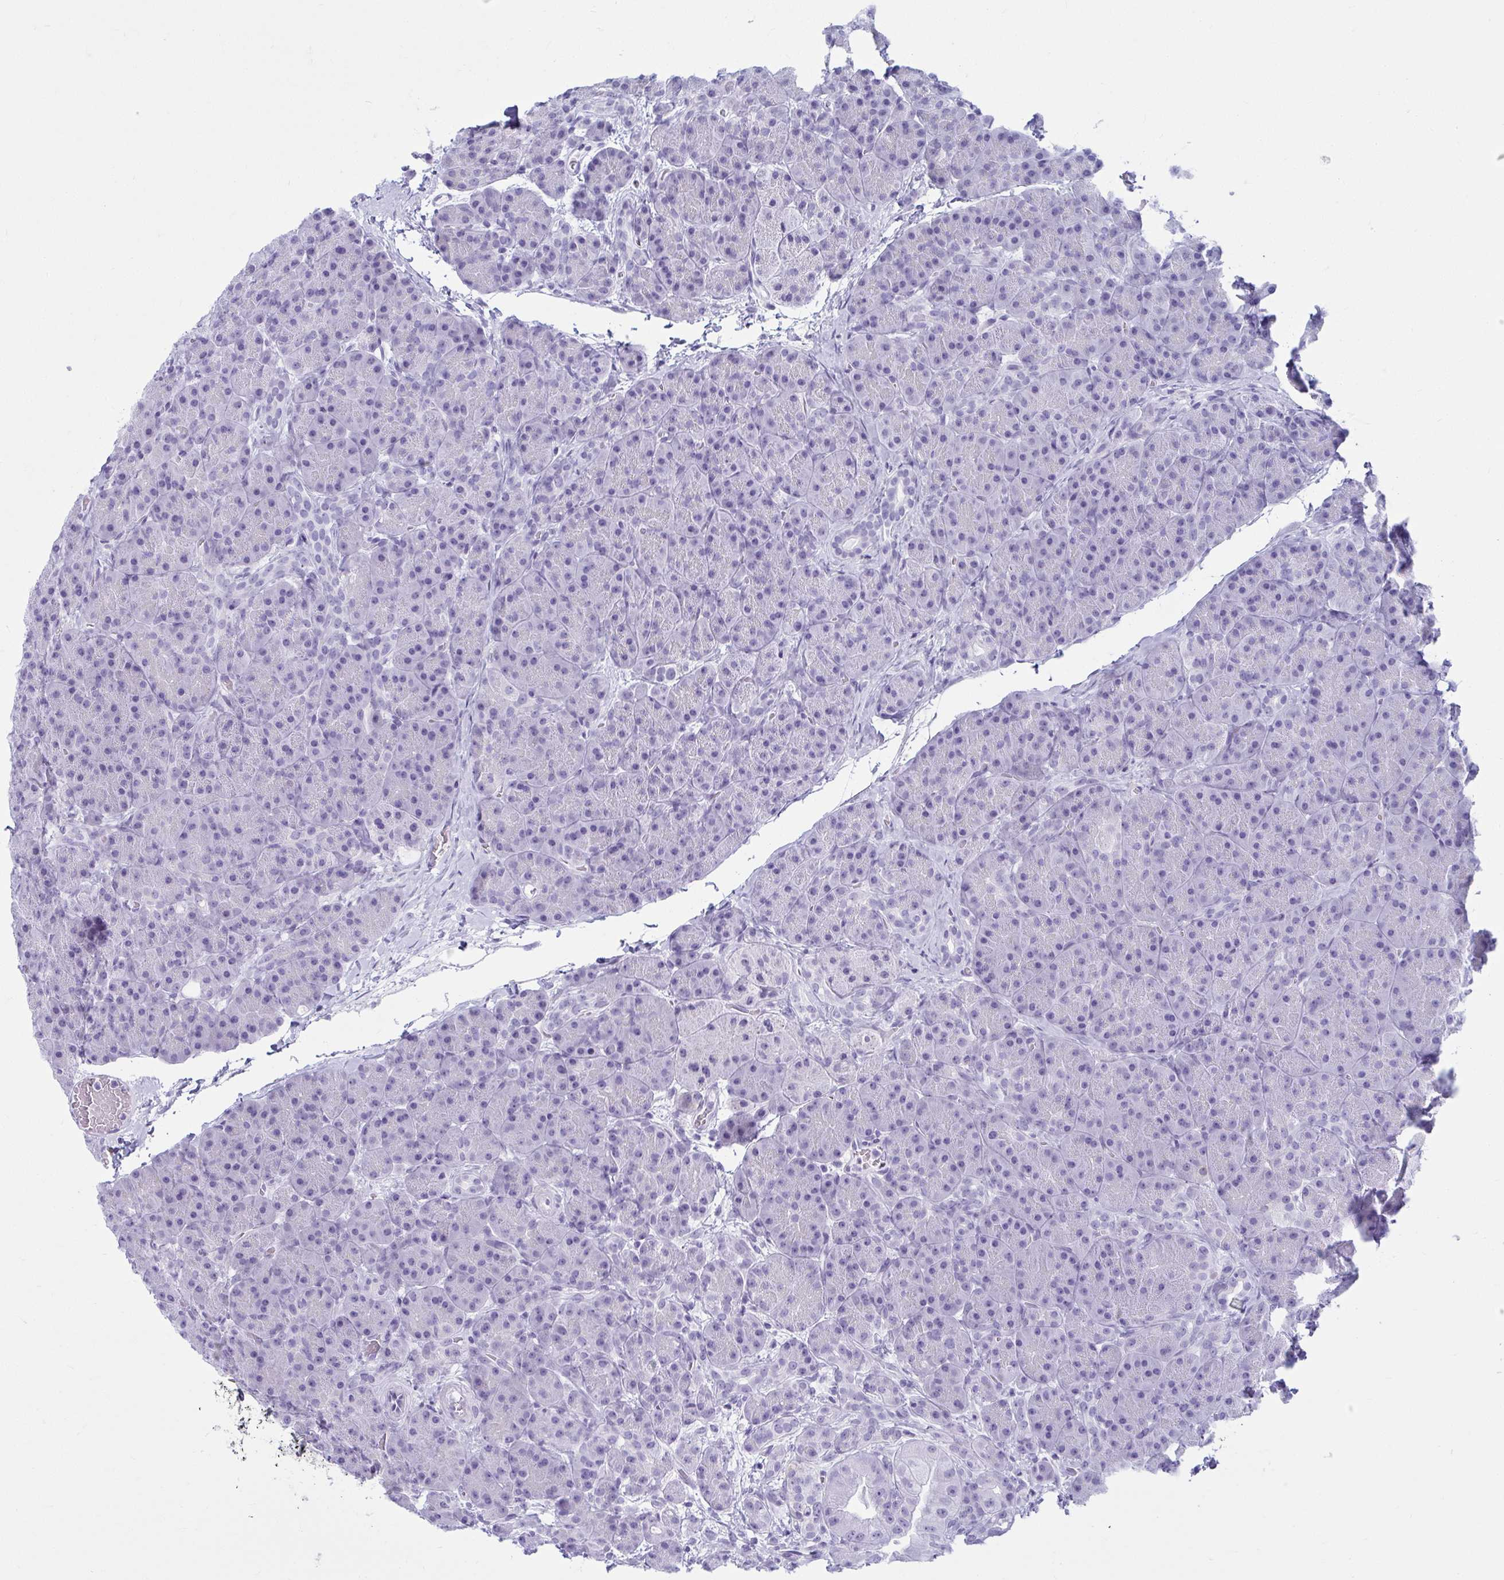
{"staining": {"intensity": "negative", "quantity": "none", "location": "none"}, "tissue": "pancreas", "cell_type": "Exocrine glandular cells", "image_type": "normal", "snomed": [{"axis": "morphology", "description": "Normal tissue, NOS"}, {"axis": "topography", "description": "Pancreas"}], "caption": "Exocrine glandular cells show no significant staining in normal pancreas. Brightfield microscopy of IHC stained with DAB (3,3'-diaminobenzidine) (brown) and hematoxylin (blue), captured at high magnification.", "gene": "CLGN", "patient": {"sex": "male", "age": 57}}